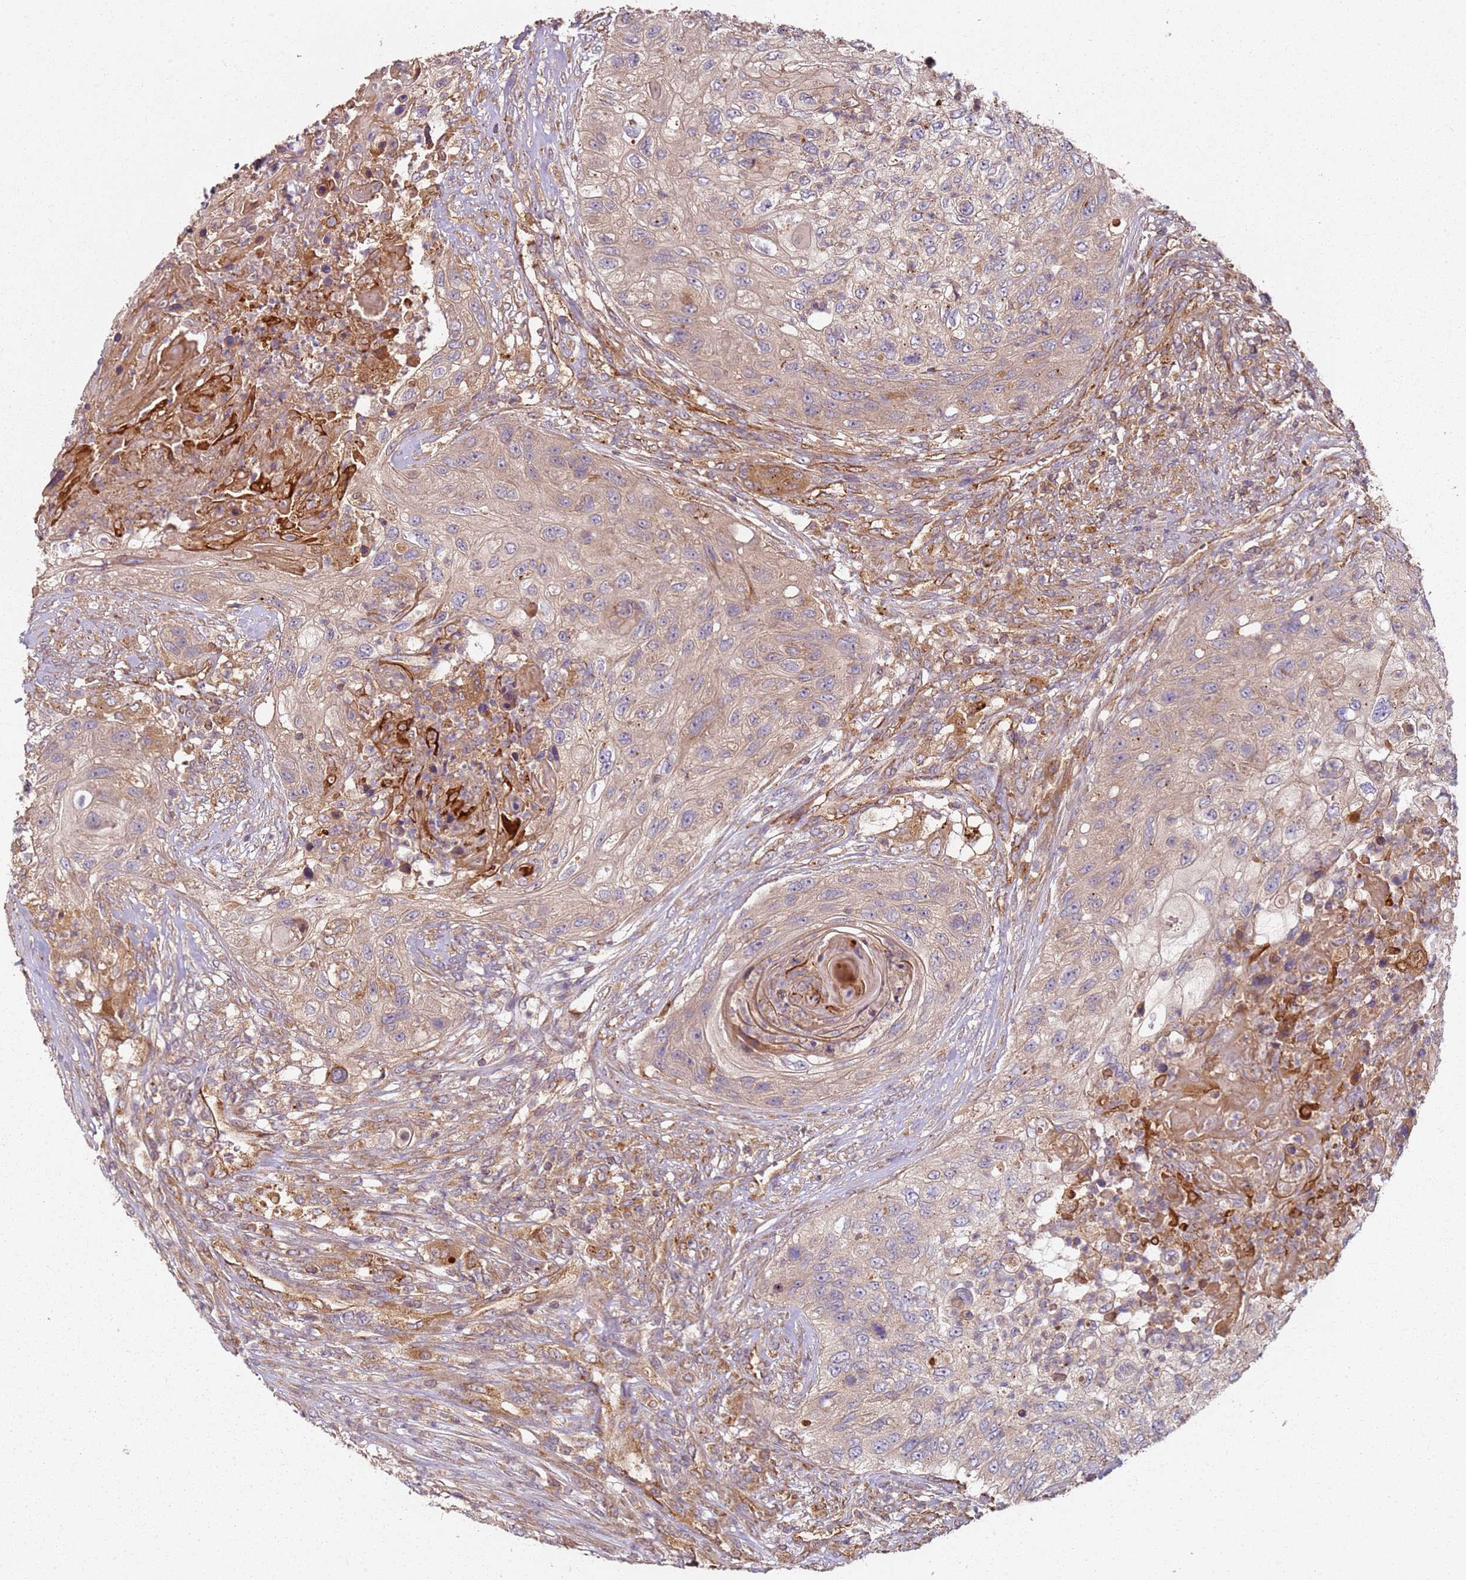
{"staining": {"intensity": "weak", "quantity": ">75%", "location": "cytoplasmic/membranous"}, "tissue": "urothelial cancer", "cell_type": "Tumor cells", "image_type": "cancer", "snomed": [{"axis": "morphology", "description": "Urothelial carcinoma, High grade"}, {"axis": "topography", "description": "Urinary bladder"}], "caption": "Human urothelial cancer stained with a brown dye reveals weak cytoplasmic/membranous positive staining in approximately >75% of tumor cells.", "gene": "SCGB2B2", "patient": {"sex": "female", "age": 60}}